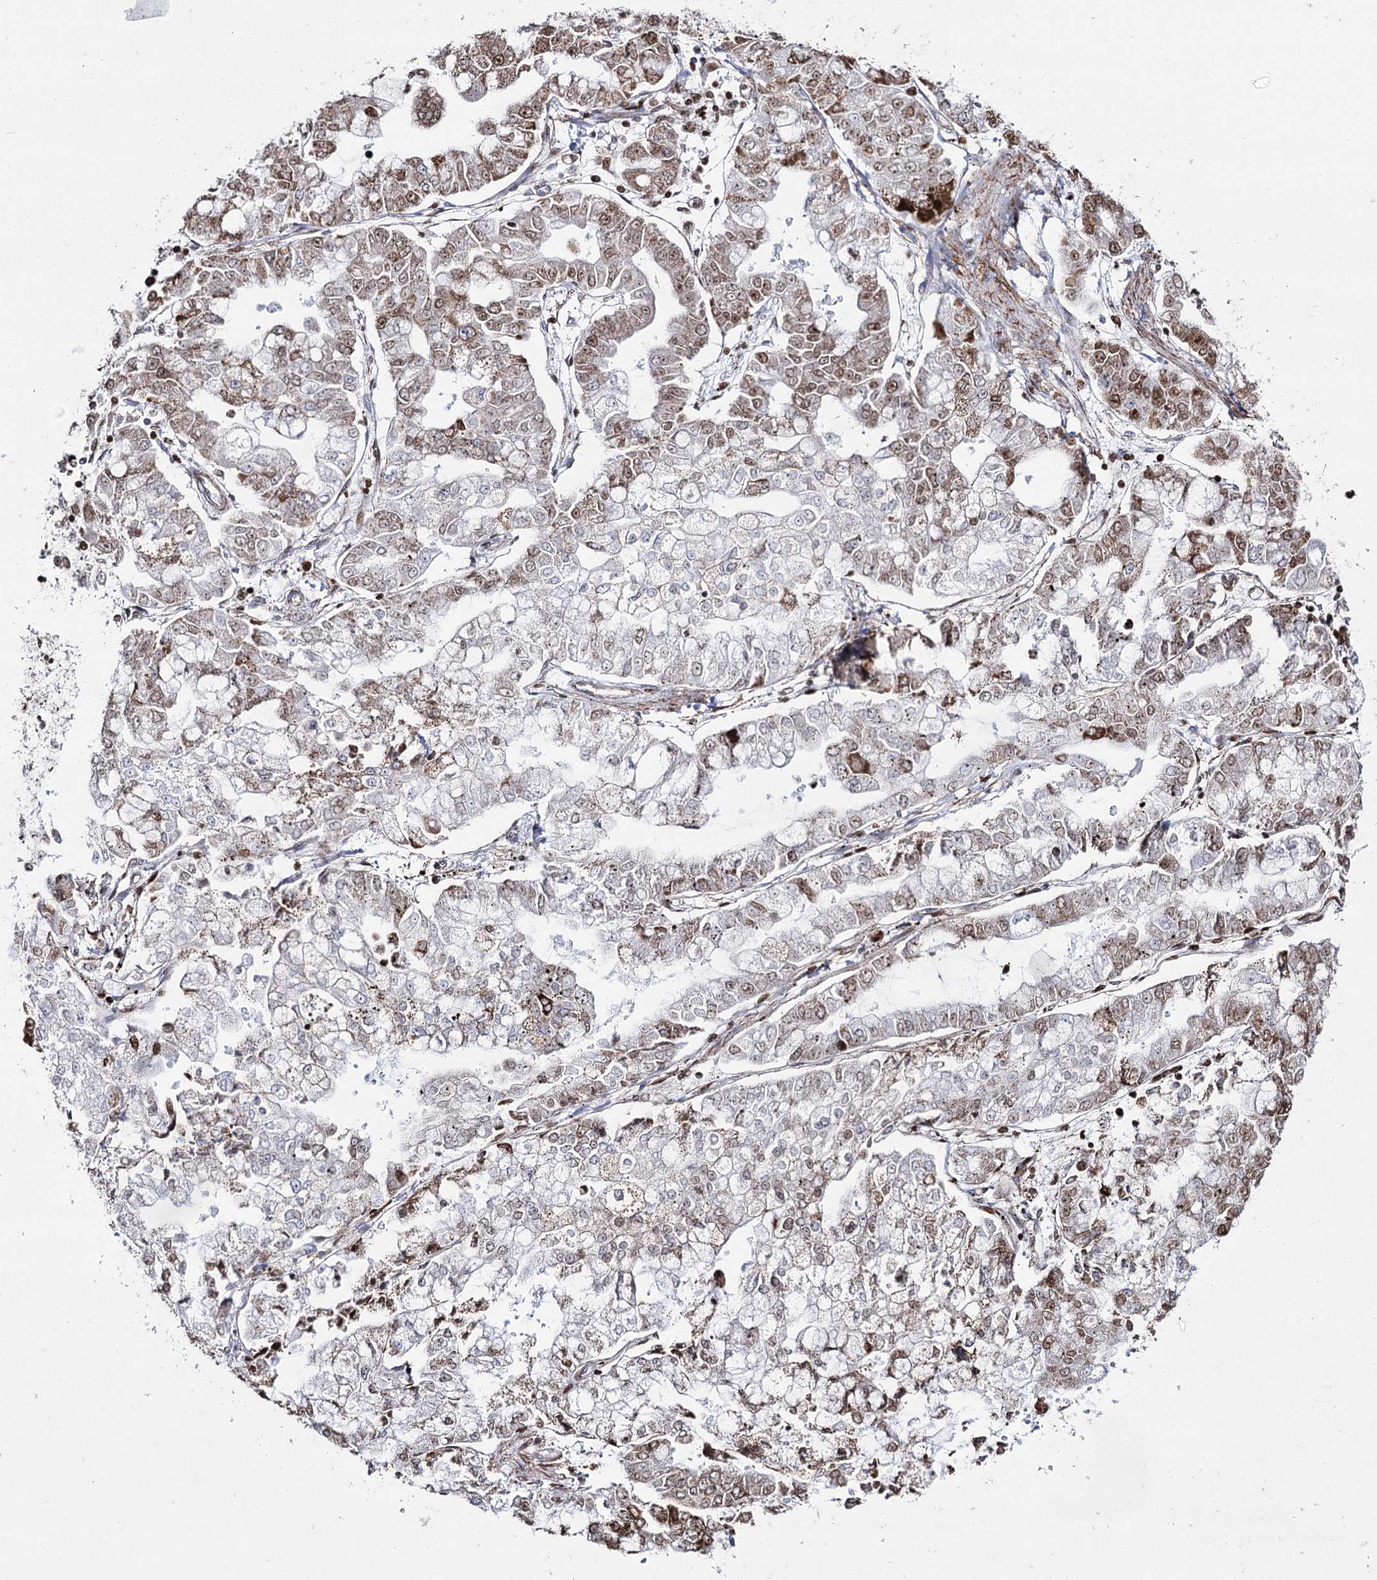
{"staining": {"intensity": "moderate", "quantity": "25%-75%", "location": "cytoplasmic/membranous,nuclear"}, "tissue": "stomach cancer", "cell_type": "Tumor cells", "image_type": "cancer", "snomed": [{"axis": "morphology", "description": "Adenocarcinoma, NOS"}, {"axis": "topography", "description": "Stomach"}], "caption": "Immunohistochemistry of human stomach cancer (adenocarcinoma) reveals medium levels of moderate cytoplasmic/membranous and nuclear positivity in about 25%-75% of tumor cells. Using DAB (brown) and hematoxylin (blue) stains, captured at high magnification using brightfield microscopy.", "gene": "PDHX", "patient": {"sex": "male", "age": 76}}